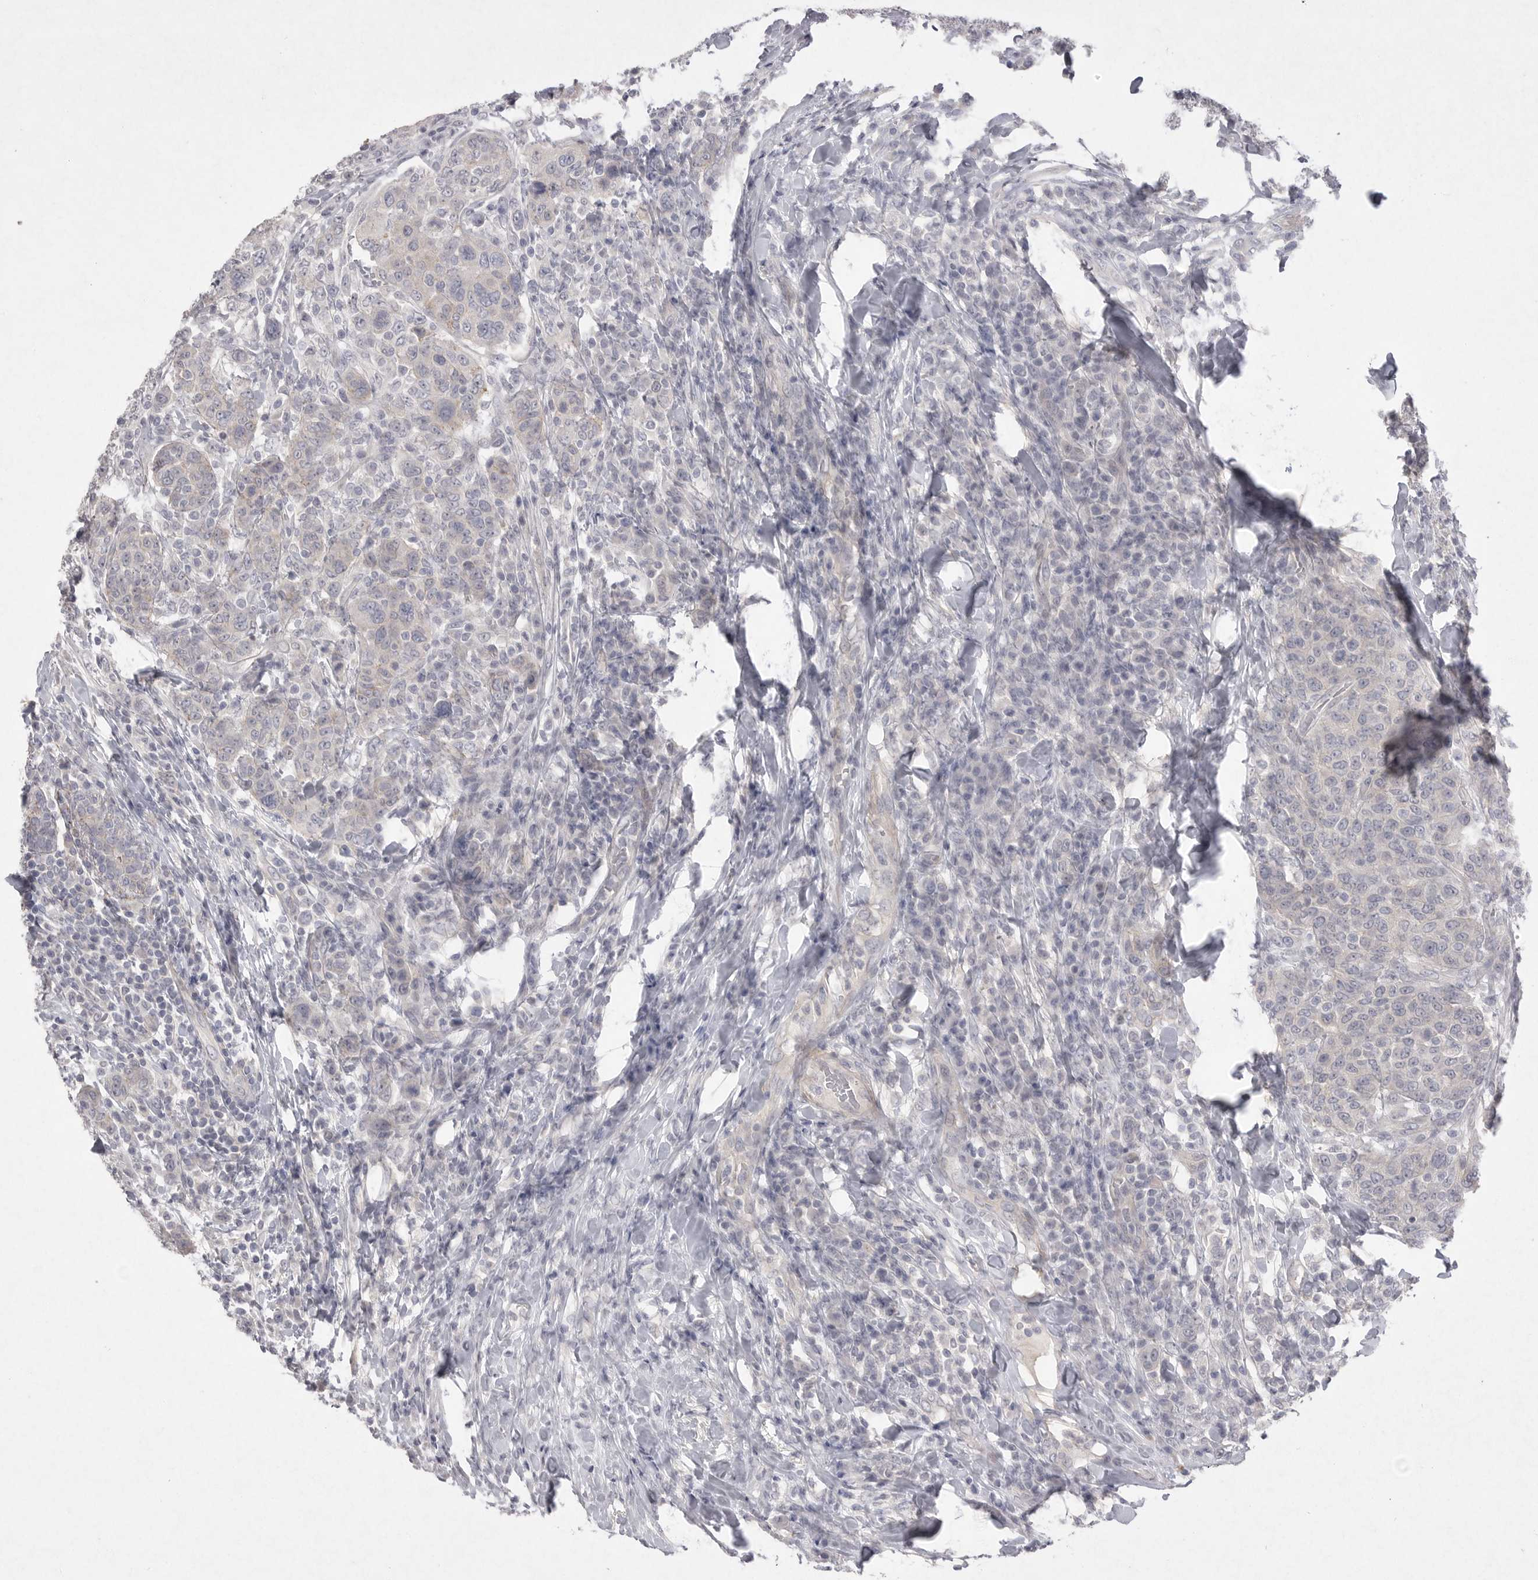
{"staining": {"intensity": "negative", "quantity": "none", "location": "none"}, "tissue": "breast cancer", "cell_type": "Tumor cells", "image_type": "cancer", "snomed": [{"axis": "morphology", "description": "Duct carcinoma"}, {"axis": "topography", "description": "Breast"}], "caption": "Immunohistochemistry (IHC) histopathology image of human breast intraductal carcinoma stained for a protein (brown), which displays no positivity in tumor cells.", "gene": "VANGL2", "patient": {"sex": "female", "age": 37}}